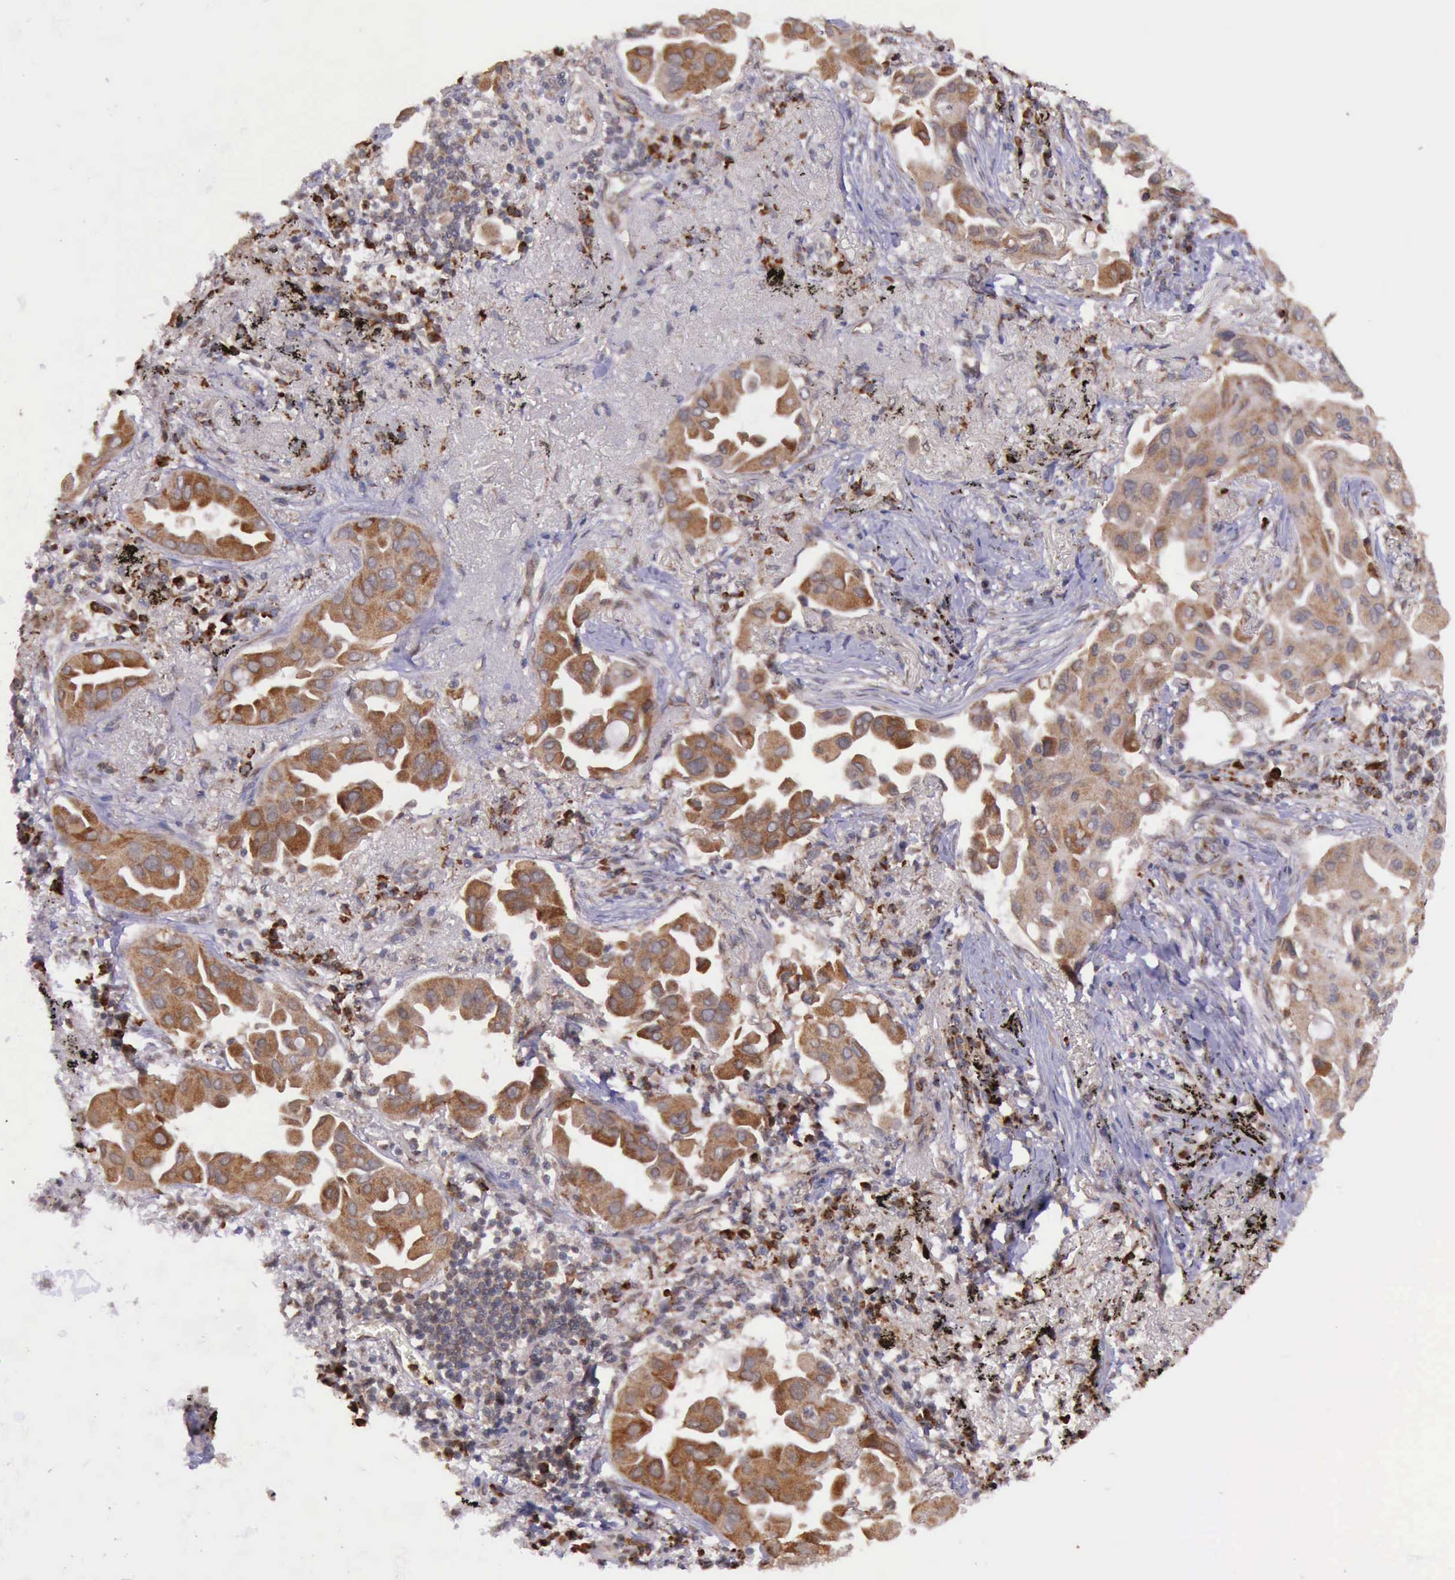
{"staining": {"intensity": "moderate", "quantity": ">75%", "location": "cytoplasmic/membranous"}, "tissue": "lung cancer", "cell_type": "Tumor cells", "image_type": "cancer", "snomed": [{"axis": "morphology", "description": "Adenocarcinoma, NOS"}, {"axis": "topography", "description": "Lung"}], "caption": "DAB (3,3'-diaminobenzidine) immunohistochemical staining of adenocarcinoma (lung) reveals moderate cytoplasmic/membranous protein positivity in approximately >75% of tumor cells. The staining was performed using DAB (3,3'-diaminobenzidine), with brown indicating positive protein expression. Nuclei are stained blue with hematoxylin.", "gene": "ARMCX3", "patient": {"sex": "male", "age": 68}}